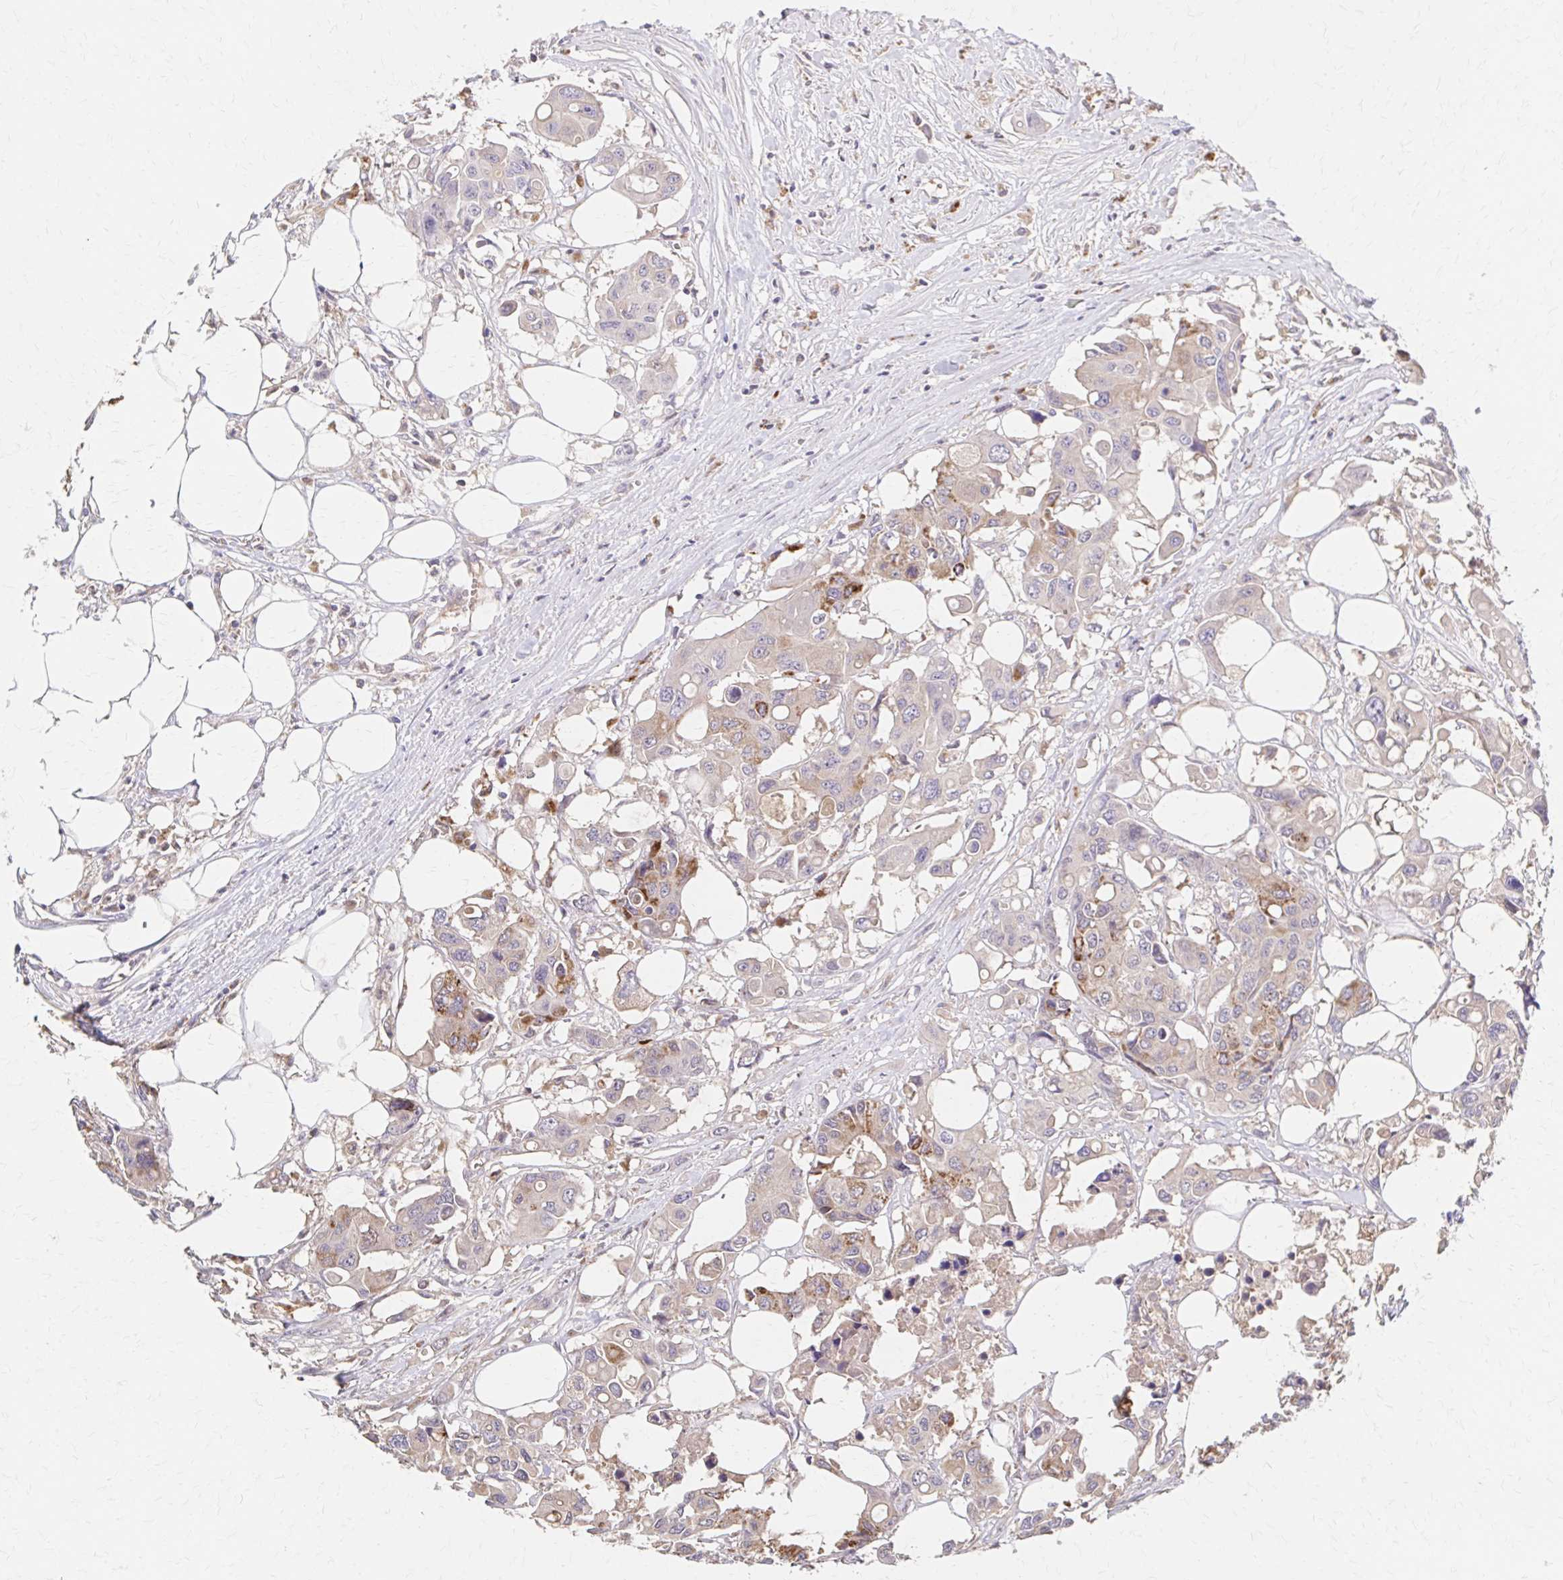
{"staining": {"intensity": "moderate", "quantity": "<25%", "location": "cytoplasmic/membranous"}, "tissue": "colorectal cancer", "cell_type": "Tumor cells", "image_type": "cancer", "snomed": [{"axis": "morphology", "description": "Adenocarcinoma, NOS"}, {"axis": "topography", "description": "Colon"}], "caption": "Immunohistochemistry micrograph of neoplastic tissue: human colorectal adenocarcinoma stained using IHC reveals low levels of moderate protein expression localized specifically in the cytoplasmic/membranous of tumor cells, appearing as a cytoplasmic/membranous brown color.", "gene": "HMGCS2", "patient": {"sex": "male", "age": 77}}